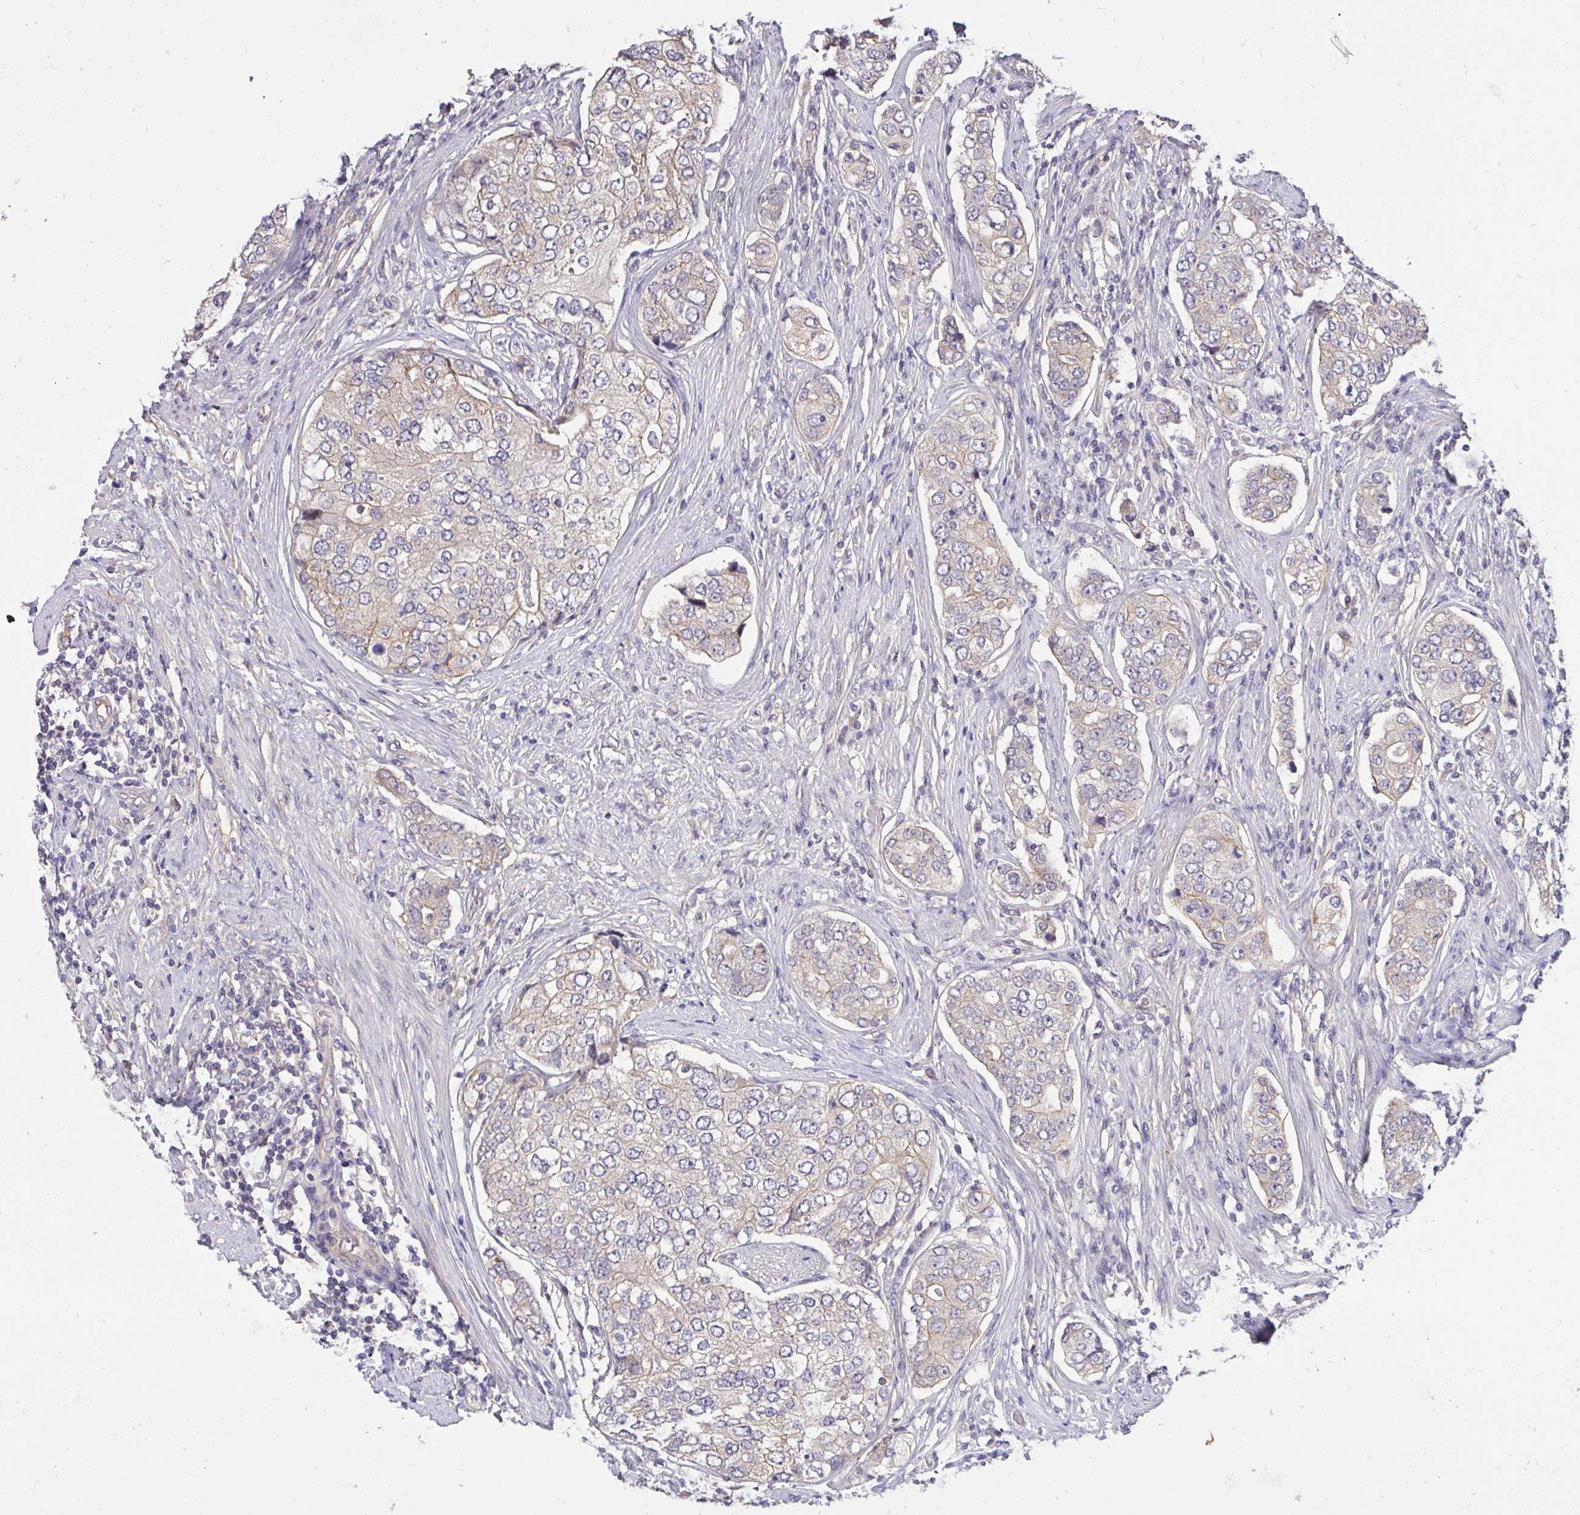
{"staining": {"intensity": "negative", "quantity": "none", "location": "none"}, "tissue": "prostate cancer", "cell_type": "Tumor cells", "image_type": "cancer", "snomed": [{"axis": "morphology", "description": "Adenocarcinoma, High grade"}, {"axis": "topography", "description": "Prostate"}], "caption": "Tumor cells are negative for brown protein staining in prostate cancer. Nuclei are stained in blue.", "gene": "C19orf54", "patient": {"sex": "male", "age": 60}}